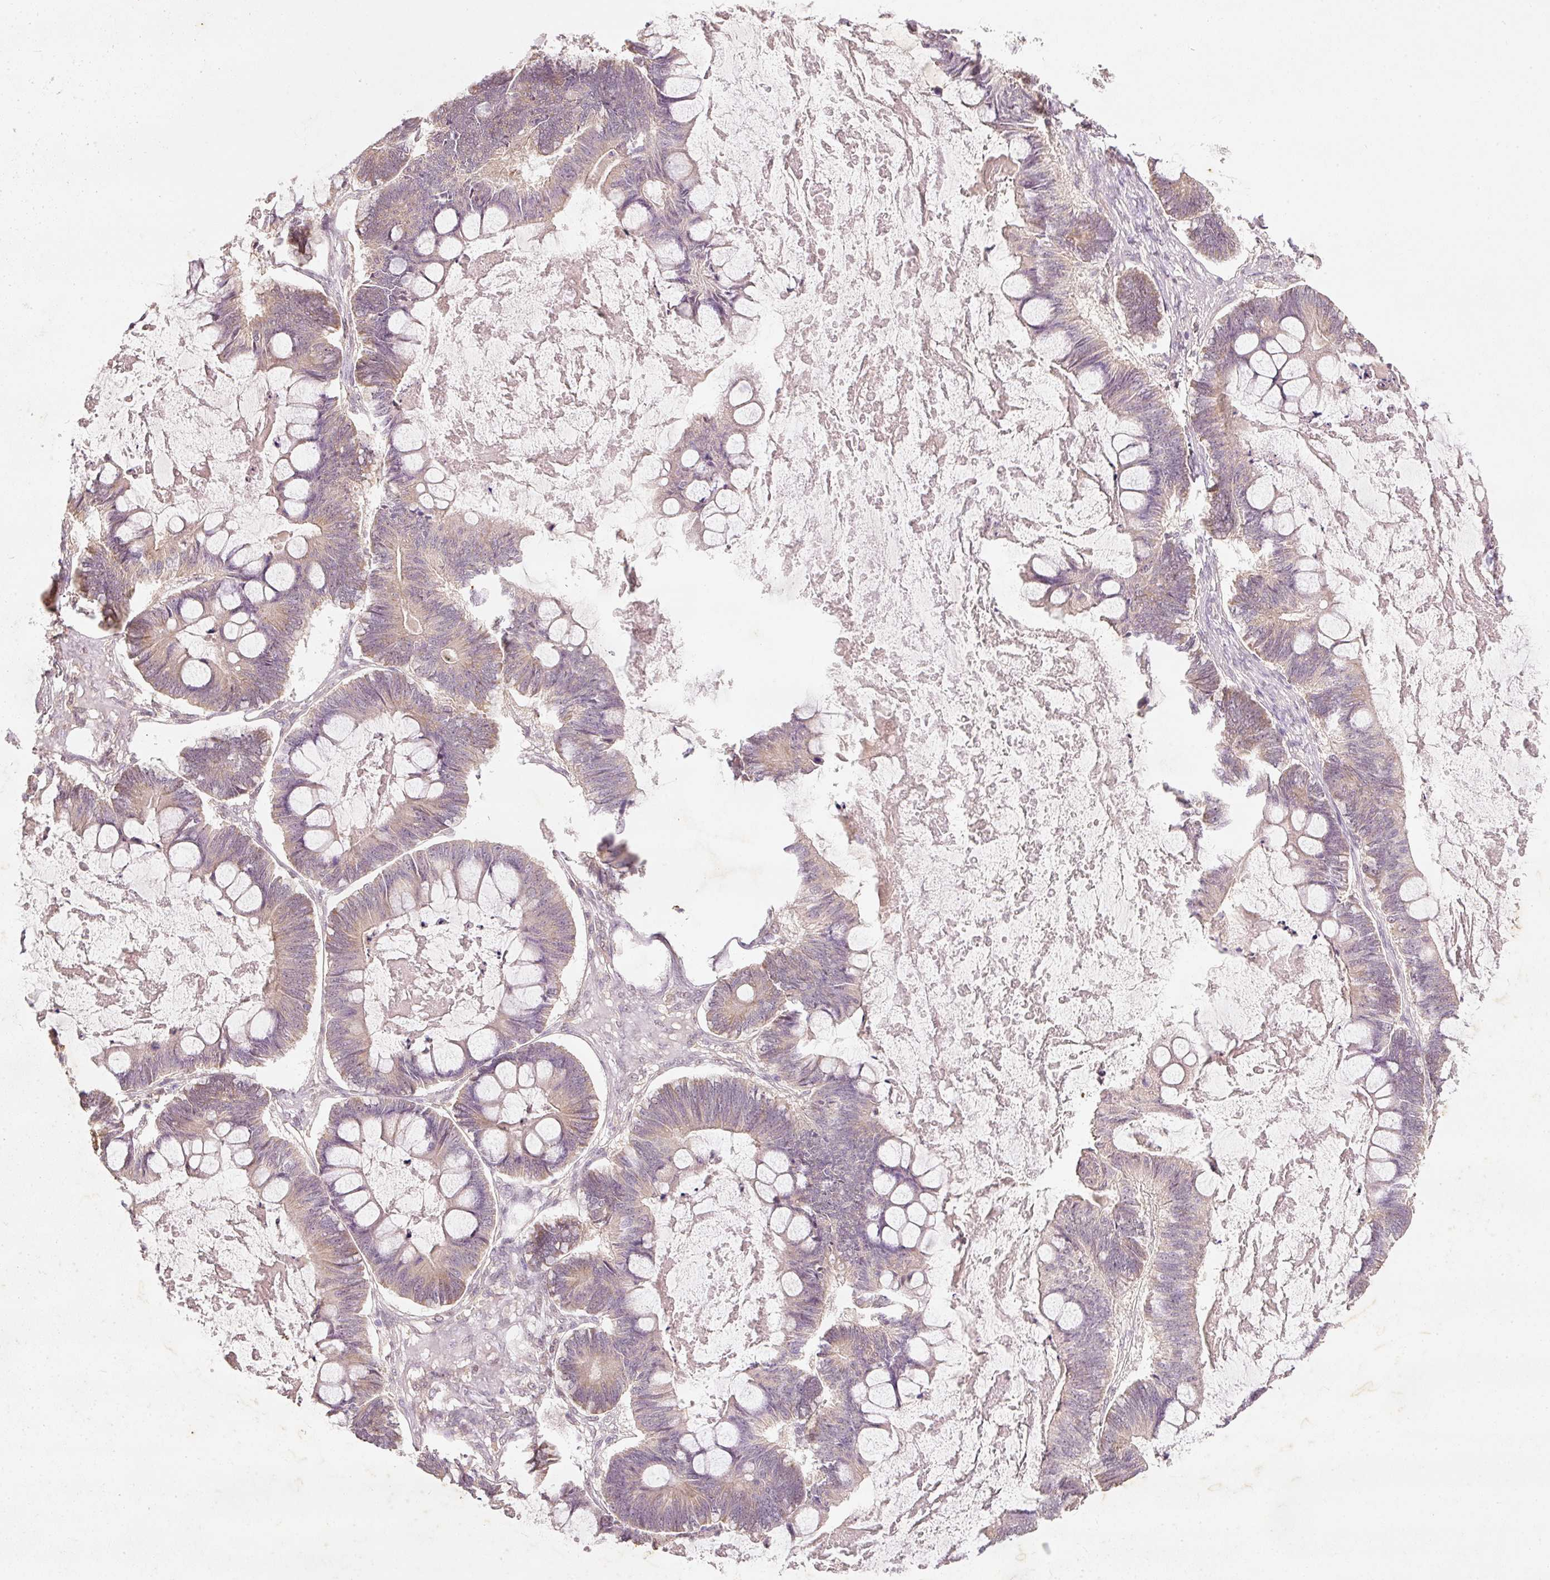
{"staining": {"intensity": "weak", "quantity": ">75%", "location": "cytoplasmic/membranous"}, "tissue": "ovarian cancer", "cell_type": "Tumor cells", "image_type": "cancer", "snomed": [{"axis": "morphology", "description": "Cystadenocarcinoma, mucinous, NOS"}, {"axis": "topography", "description": "Ovary"}], "caption": "Human ovarian cancer stained with a protein marker shows weak staining in tumor cells.", "gene": "RGL2", "patient": {"sex": "female", "age": 61}}